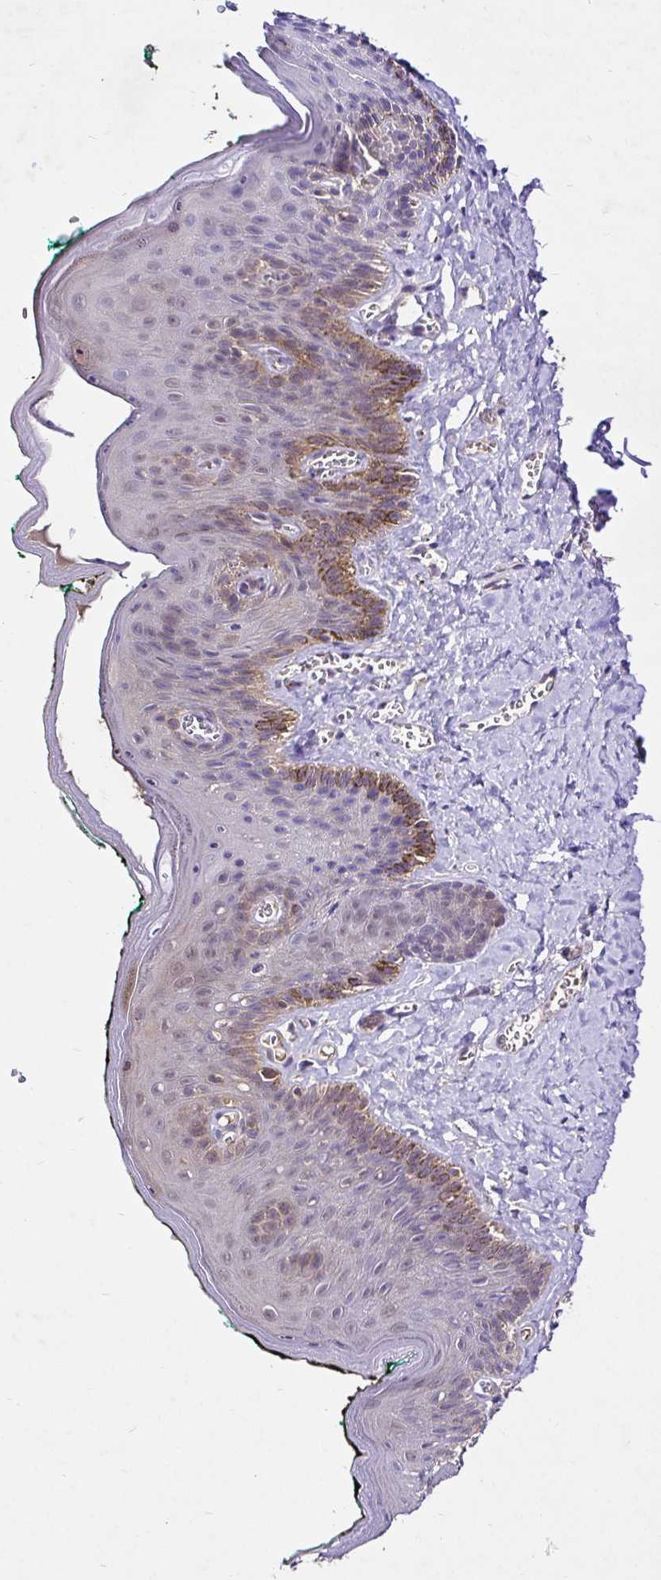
{"staining": {"intensity": "weak", "quantity": "<25%", "location": "cytoplasmic/membranous,nuclear"}, "tissue": "skin", "cell_type": "Epidermal cells", "image_type": "normal", "snomed": [{"axis": "morphology", "description": "Normal tissue, NOS"}, {"axis": "topography", "description": "Vulva"}, {"axis": "topography", "description": "Peripheral nerve tissue"}], "caption": "Epidermal cells are negative for protein expression in benign human skin. (Brightfield microscopy of DAB (3,3'-diaminobenzidine) immunohistochemistry (IHC) at high magnification).", "gene": "UBE2M", "patient": {"sex": "female", "age": 66}}